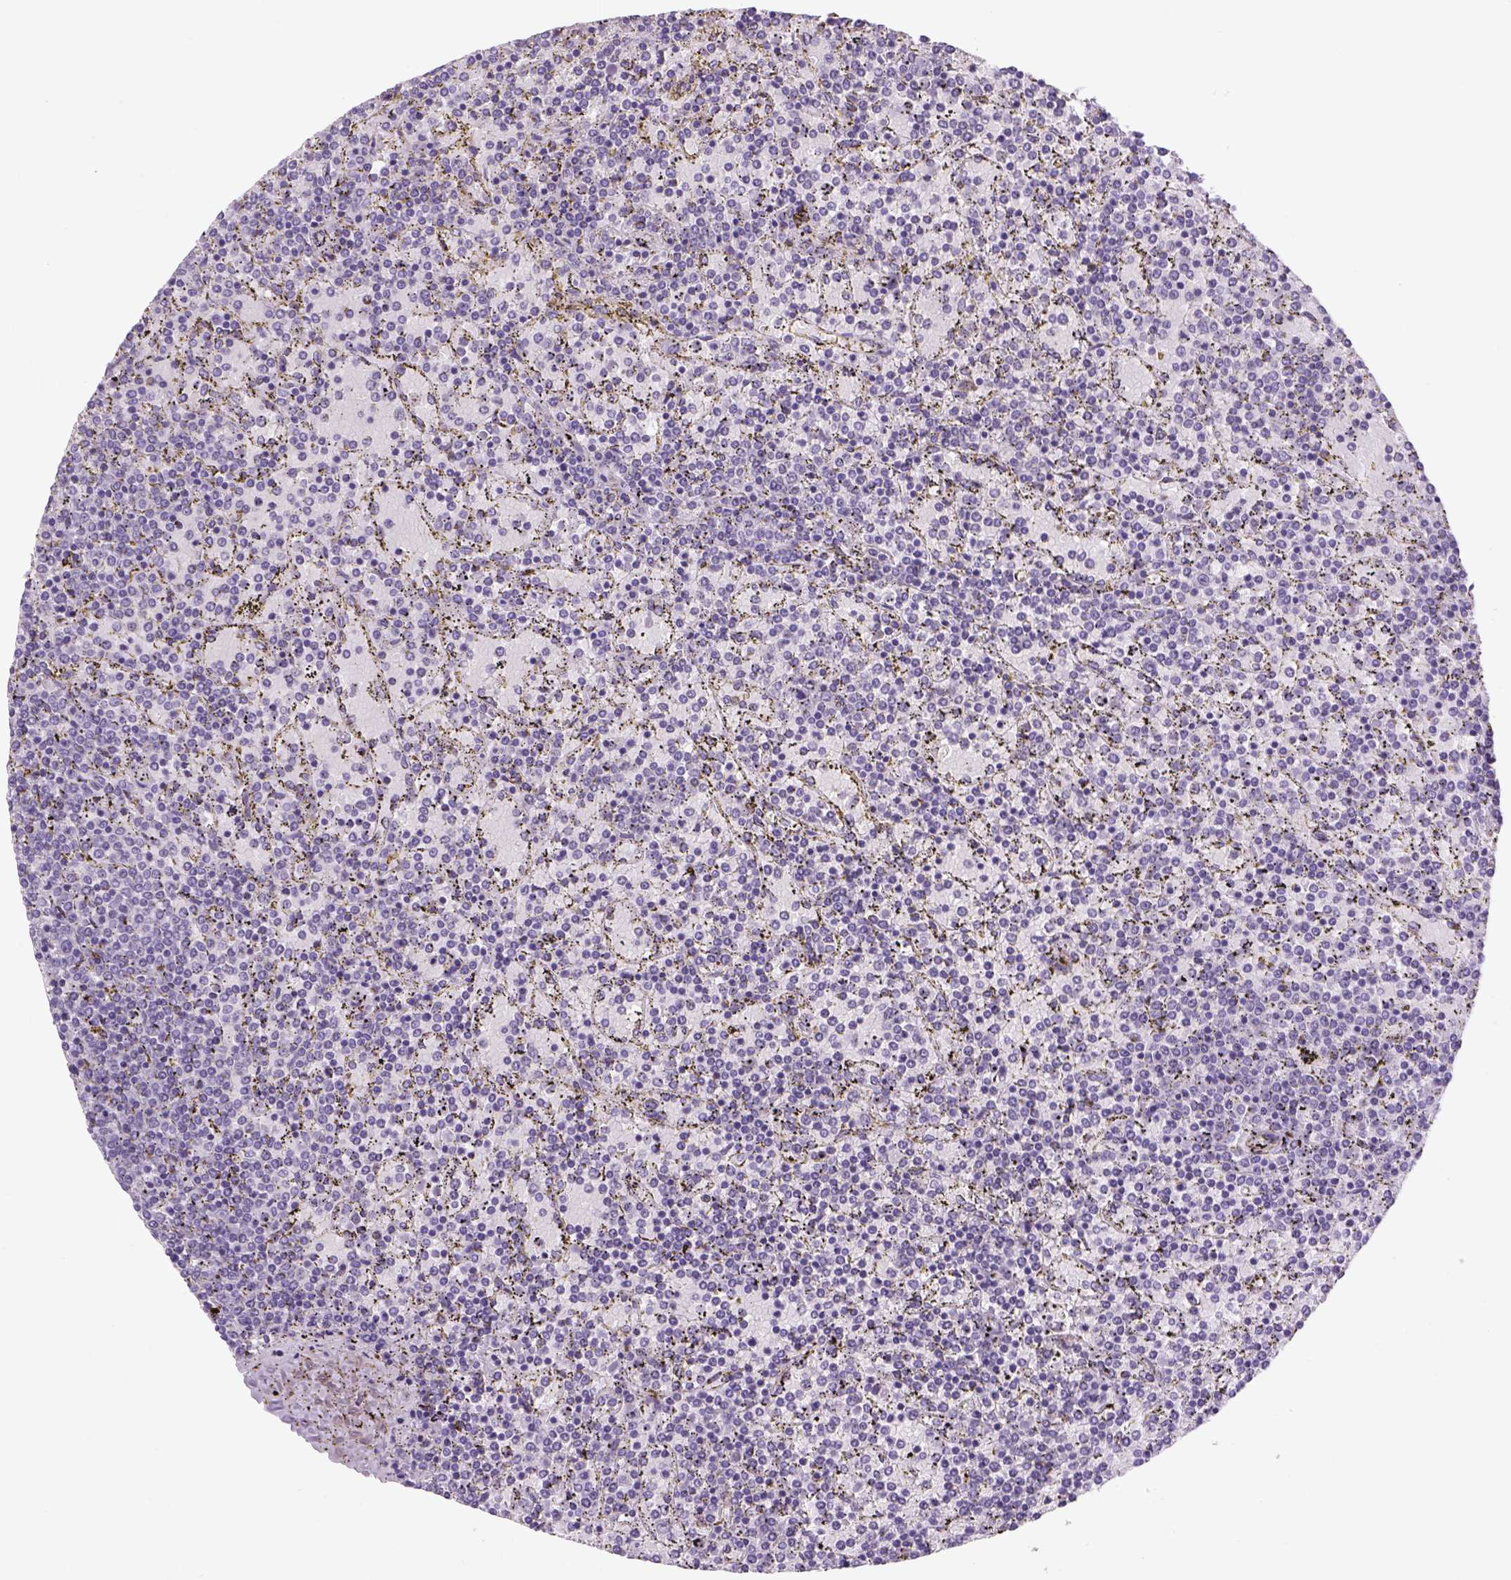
{"staining": {"intensity": "negative", "quantity": "none", "location": "none"}, "tissue": "lymphoma", "cell_type": "Tumor cells", "image_type": "cancer", "snomed": [{"axis": "morphology", "description": "Malignant lymphoma, non-Hodgkin's type, Low grade"}, {"axis": "topography", "description": "Spleen"}], "caption": "Human lymphoma stained for a protein using IHC demonstrates no expression in tumor cells.", "gene": "DBH", "patient": {"sex": "female", "age": 77}}